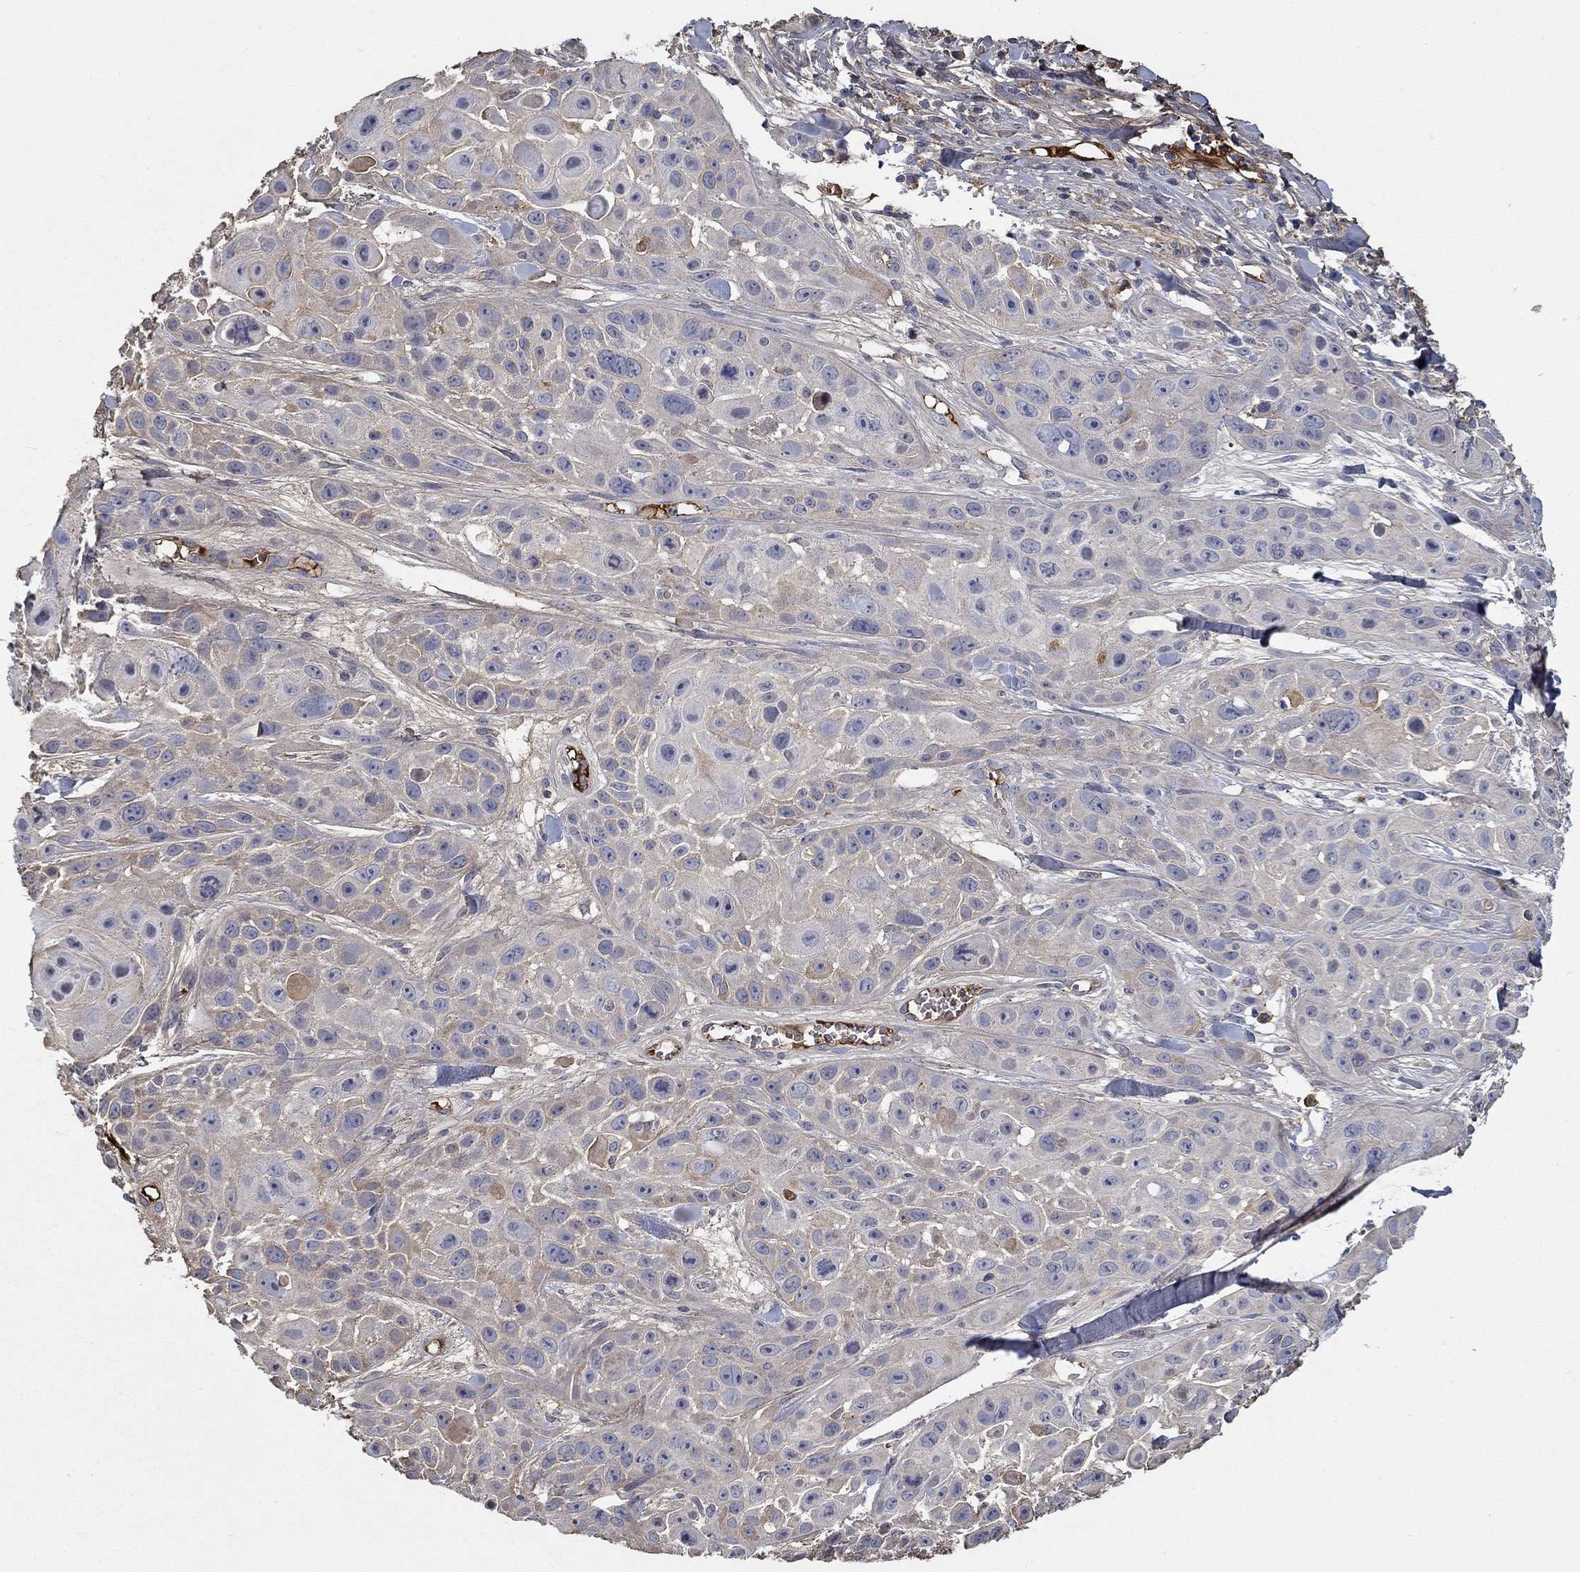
{"staining": {"intensity": "negative", "quantity": "none", "location": "none"}, "tissue": "skin cancer", "cell_type": "Tumor cells", "image_type": "cancer", "snomed": [{"axis": "morphology", "description": "Squamous cell carcinoma, NOS"}, {"axis": "topography", "description": "Skin"}, {"axis": "topography", "description": "Anal"}], "caption": "The photomicrograph shows no staining of tumor cells in skin cancer (squamous cell carcinoma). (Brightfield microscopy of DAB (3,3'-diaminobenzidine) immunohistochemistry (IHC) at high magnification).", "gene": "IL10", "patient": {"sex": "female", "age": 75}}